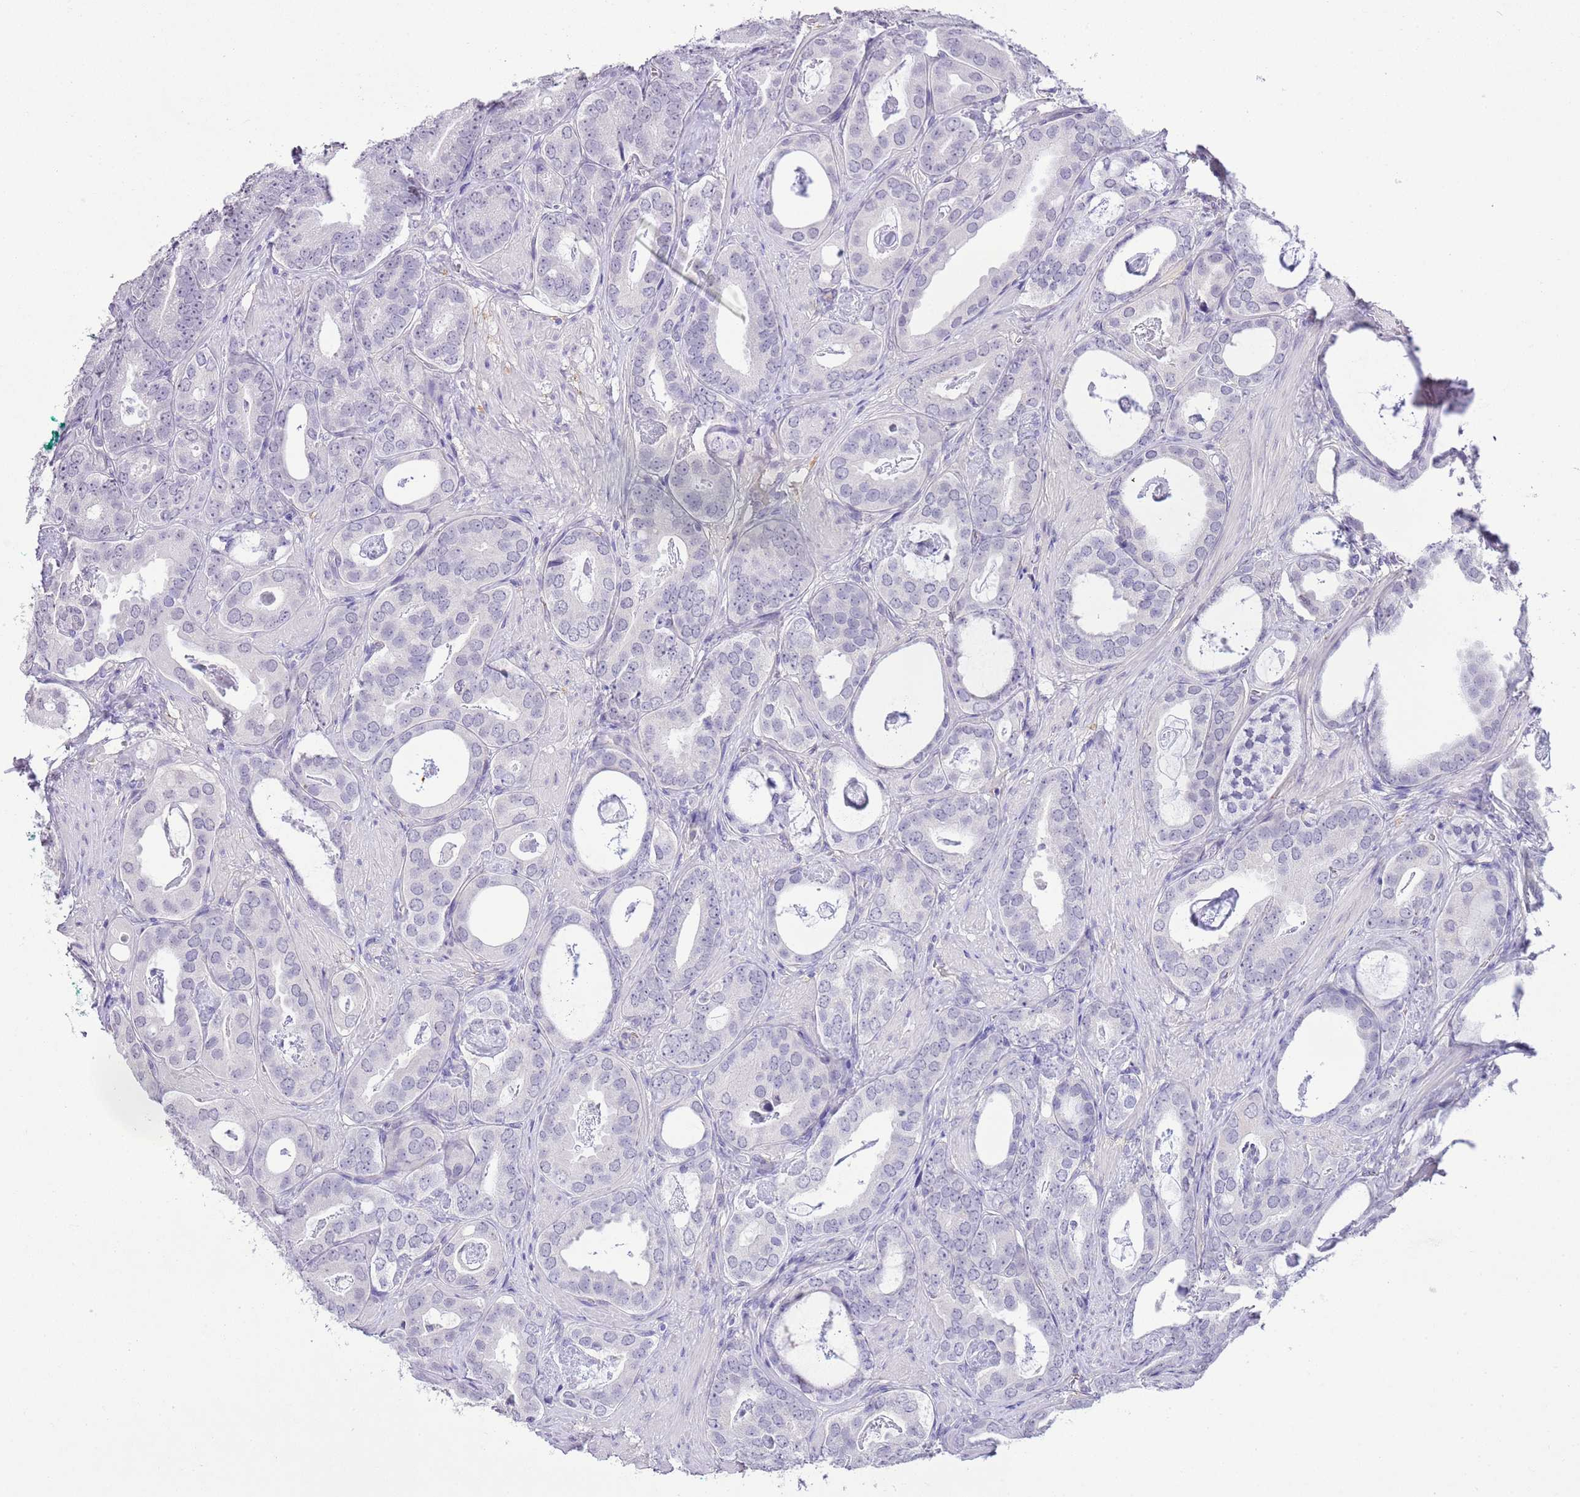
{"staining": {"intensity": "negative", "quantity": "none", "location": "none"}, "tissue": "prostate cancer", "cell_type": "Tumor cells", "image_type": "cancer", "snomed": [{"axis": "morphology", "description": "Adenocarcinoma, Low grade"}, {"axis": "topography", "description": "Prostate"}], "caption": "An IHC image of prostate cancer is shown. There is no staining in tumor cells of prostate cancer.", "gene": "MIDN", "patient": {"sex": "male", "age": 71}}